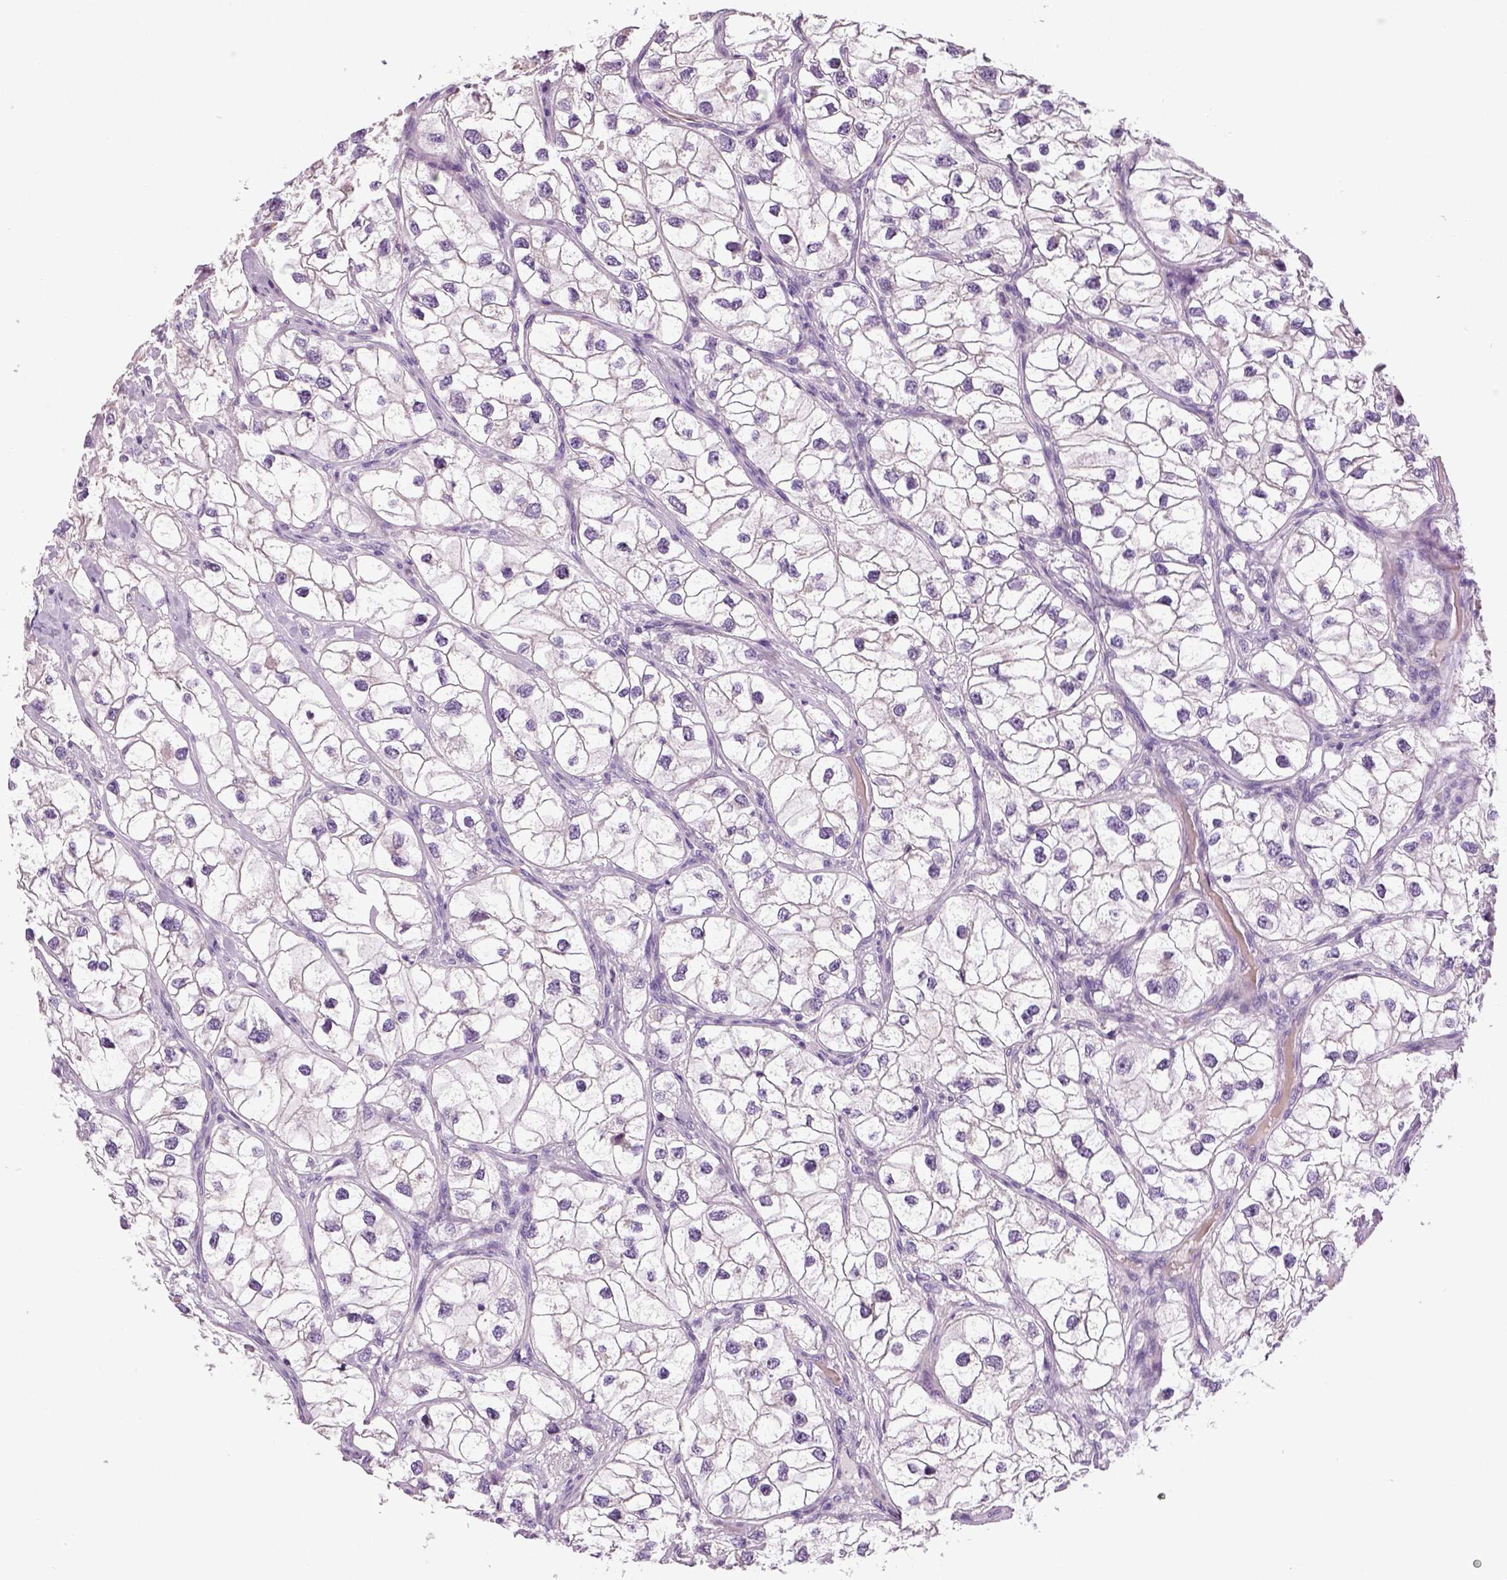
{"staining": {"intensity": "negative", "quantity": "none", "location": "none"}, "tissue": "renal cancer", "cell_type": "Tumor cells", "image_type": "cancer", "snomed": [{"axis": "morphology", "description": "Adenocarcinoma, NOS"}, {"axis": "topography", "description": "Kidney"}], "caption": "Immunohistochemistry (IHC) image of neoplastic tissue: adenocarcinoma (renal) stained with DAB demonstrates no significant protein positivity in tumor cells.", "gene": "TSPAN7", "patient": {"sex": "male", "age": 59}}